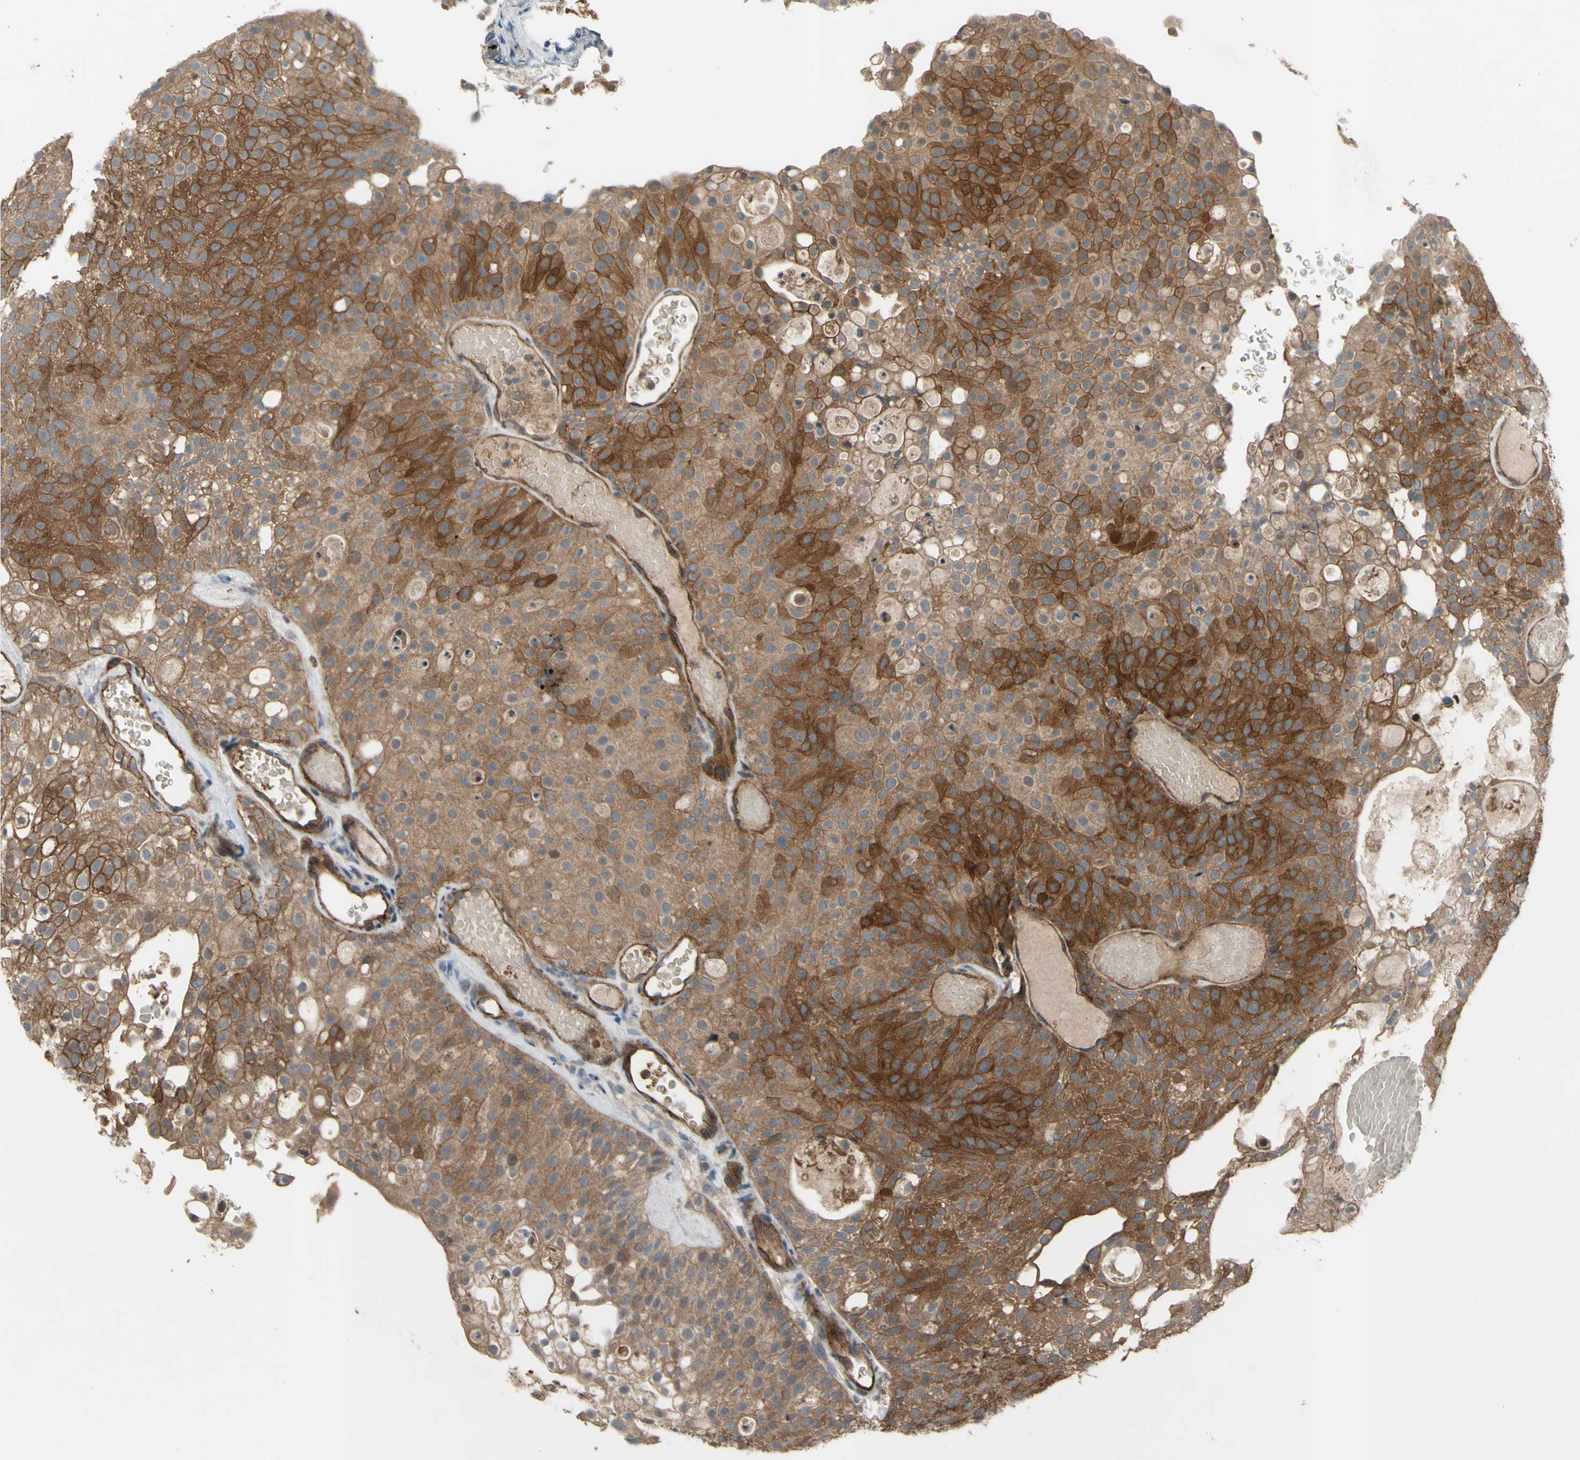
{"staining": {"intensity": "strong", "quantity": ">75%", "location": "cytoplasmic/membranous"}, "tissue": "urothelial cancer", "cell_type": "Tumor cells", "image_type": "cancer", "snomed": [{"axis": "morphology", "description": "Urothelial carcinoma, Low grade"}, {"axis": "topography", "description": "Urinary bladder"}], "caption": "Protein expression analysis of human urothelial carcinoma (low-grade) reveals strong cytoplasmic/membranous staining in about >75% of tumor cells.", "gene": "SHROOM4", "patient": {"sex": "male", "age": 78}}